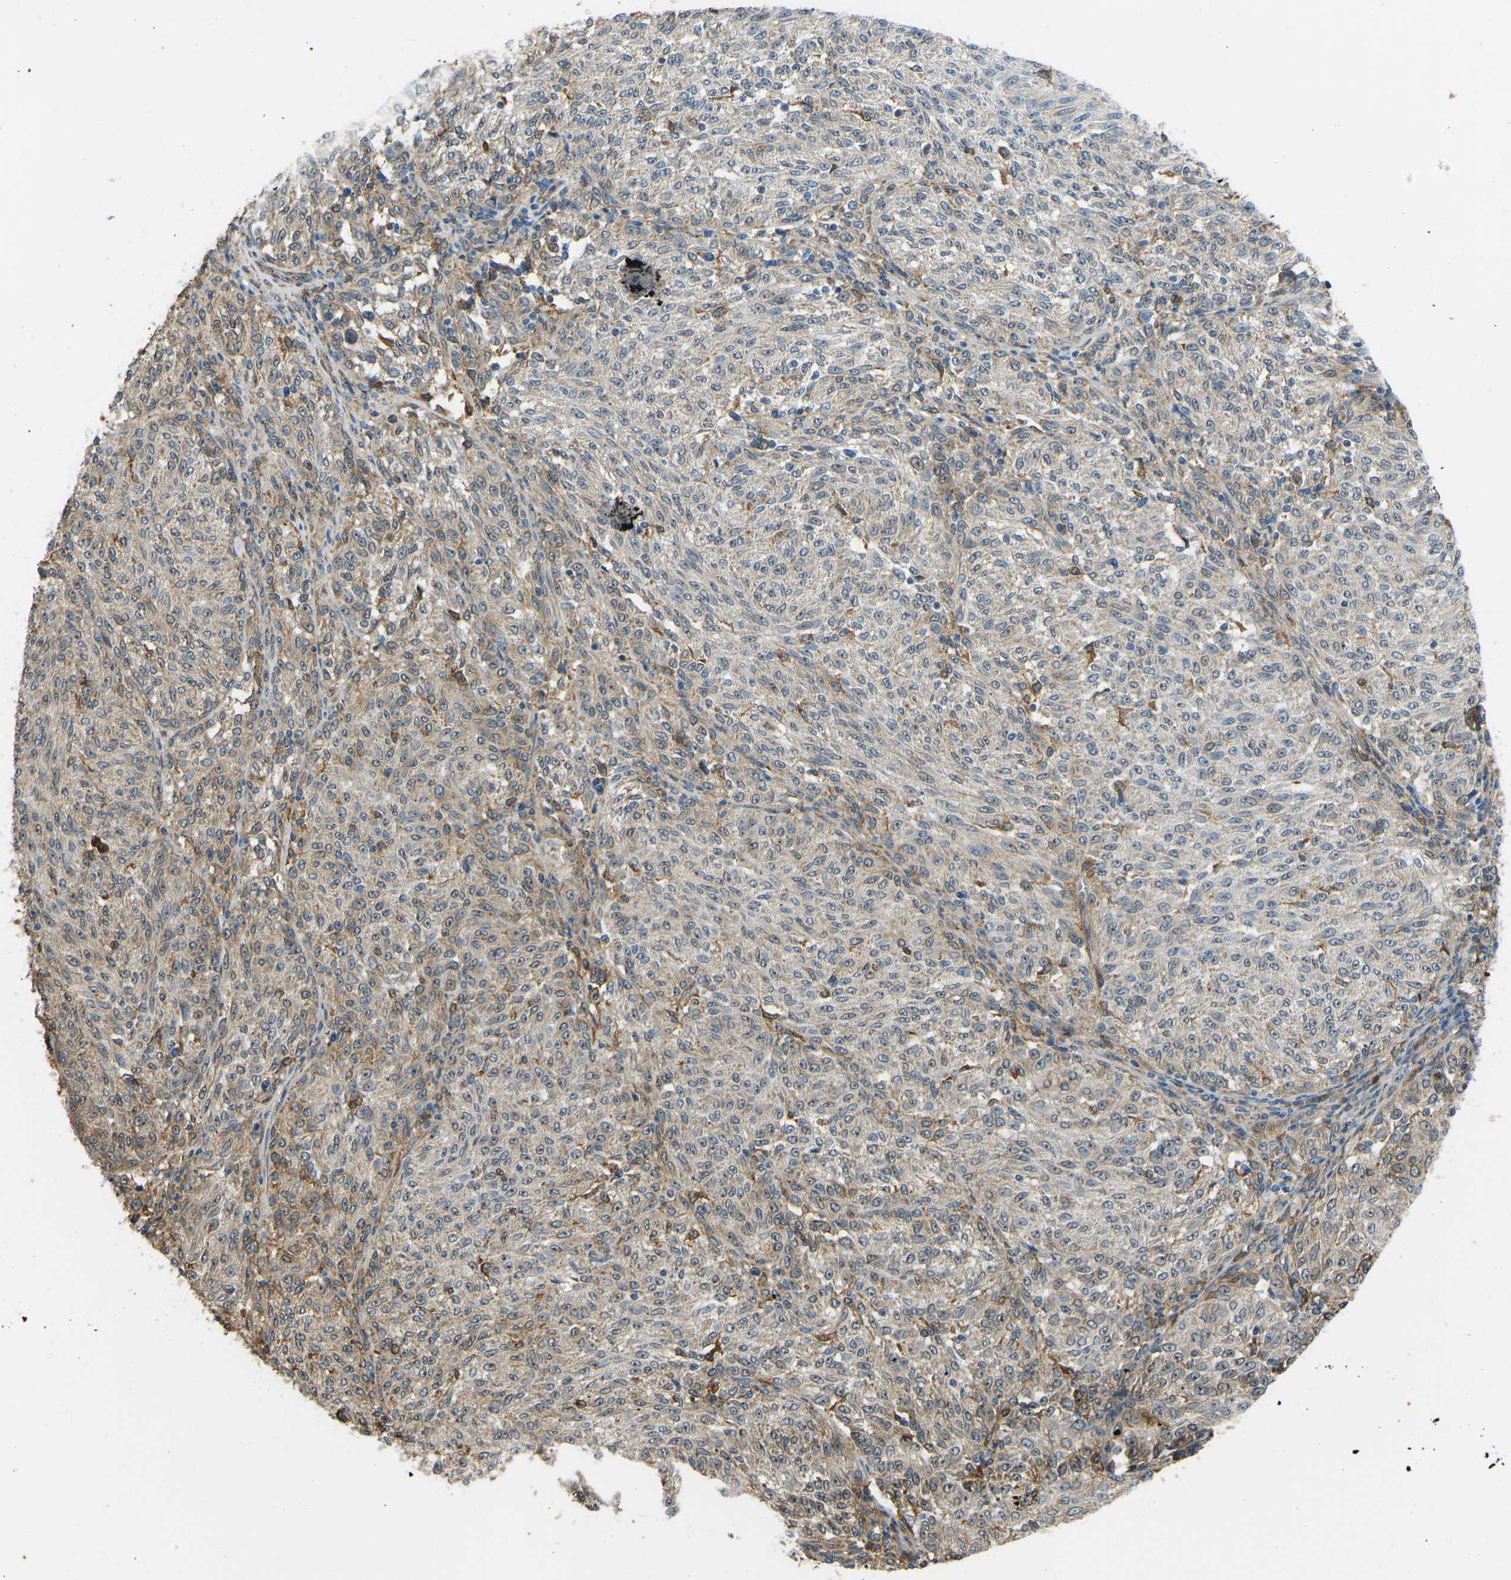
{"staining": {"intensity": "moderate", "quantity": "25%-75%", "location": "cytoplasmic/membranous,nuclear"}, "tissue": "melanoma", "cell_type": "Tumor cells", "image_type": "cancer", "snomed": [{"axis": "morphology", "description": "Malignant melanoma, NOS"}, {"axis": "topography", "description": "Skin"}], "caption": "IHC image of human melanoma stained for a protein (brown), which reveals medium levels of moderate cytoplasmic/membranous and nuclear expression in about 25%-75% of tumor cells.", "gene": "OS9", "patient": {"sex": "female", "age": 72}}